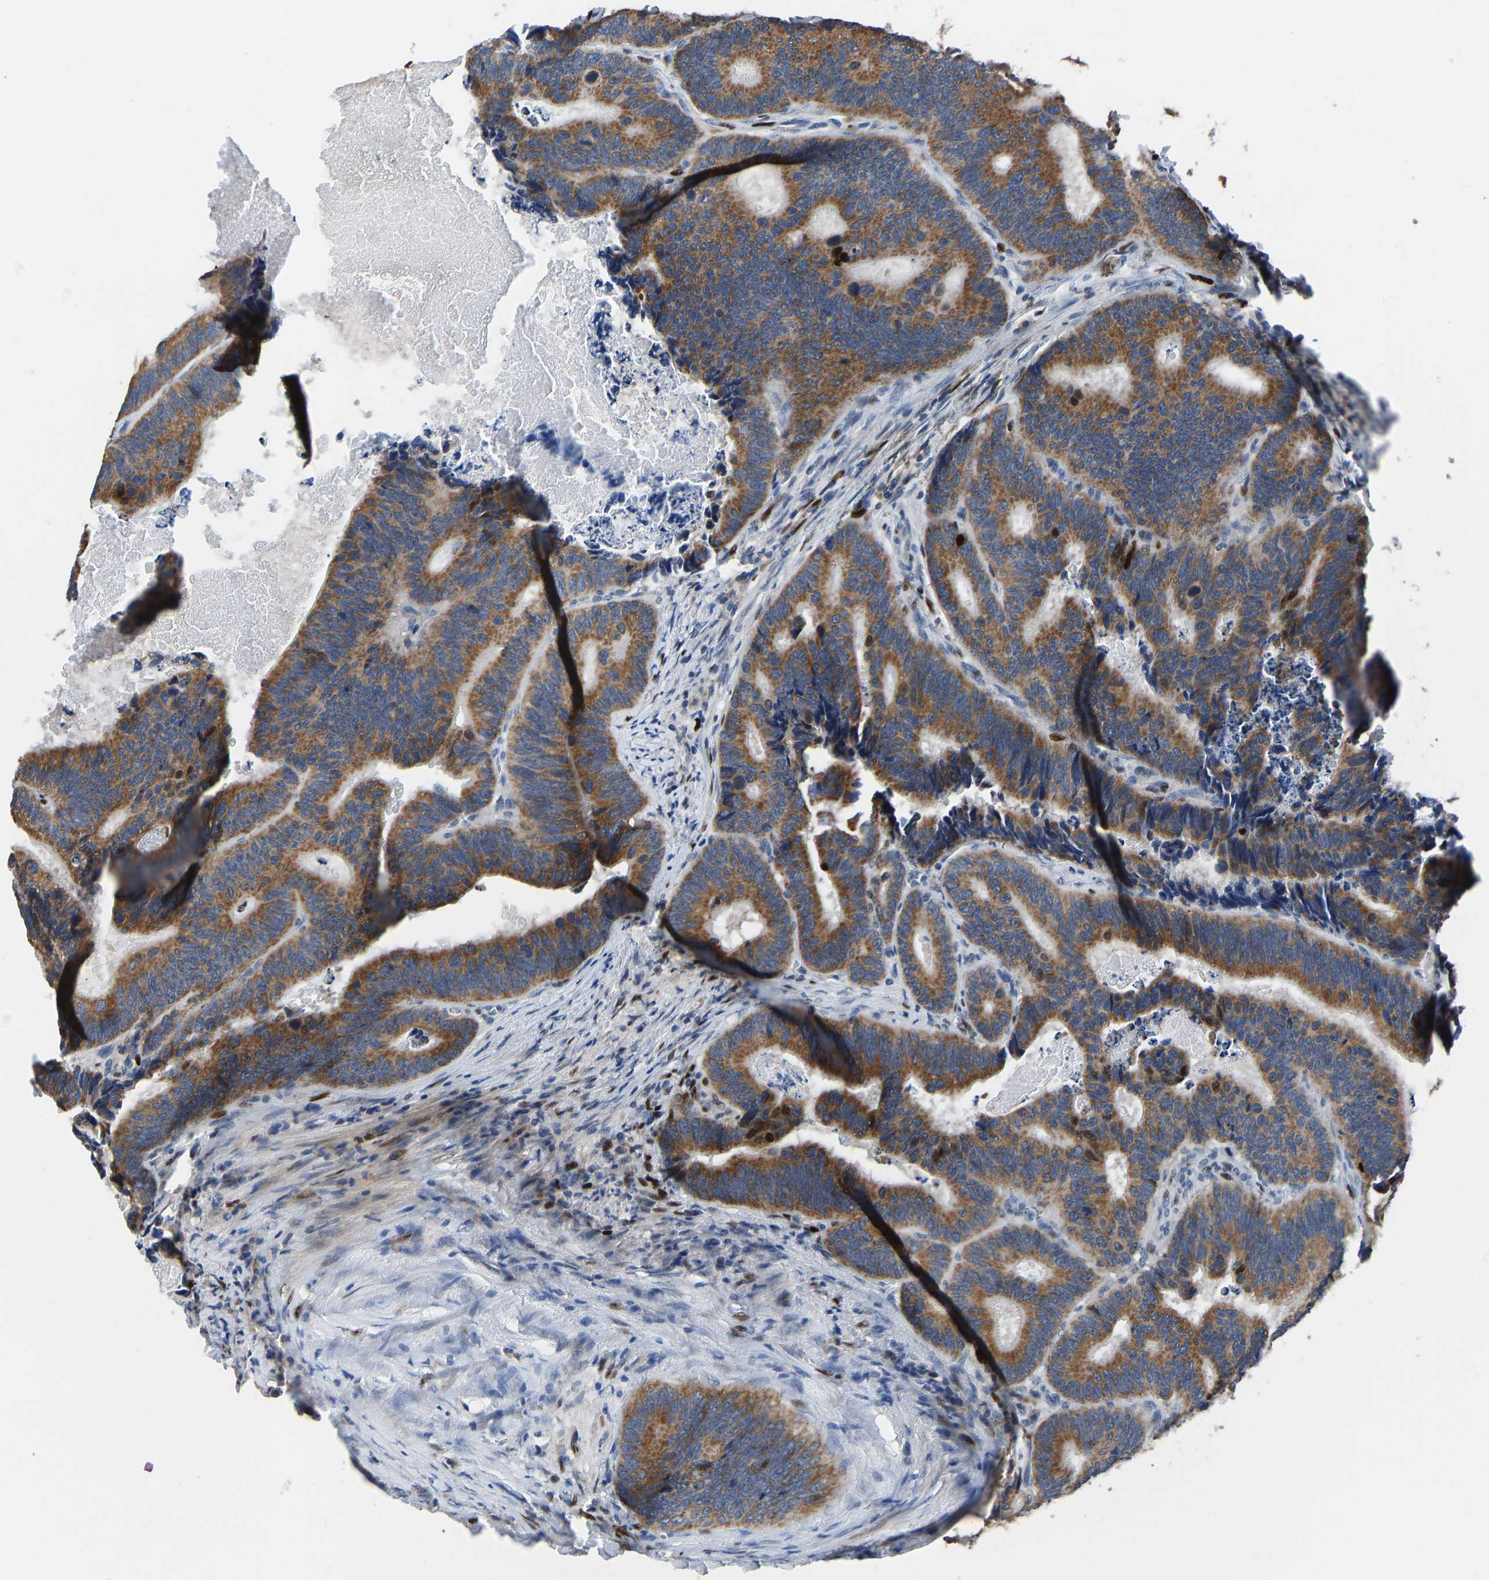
{"staining": {"intensity": "moderate", "quantity": ">75%", "location": "cytoplasmic/membranous"}, "tissue": "colorectal cancer", "cell_type": "Tumor cells", "image_type": "cancer", "snomed": [{"axis": "morphology", "description": "Inflammation, NOS"}, {"axis": "morphology", "description": "Adenocarcinoma, NOS"}, {"axis": "topography", "description": "Colon"}], "caption": "Immunohistochemical staining of human colorectal adenocarcinoma shows medium levels of moderate cytoplasmic/membranous protein expression in about >75% of tumor cells. Ihc stains the protein in brown and the nuclei are stained blue.", "gene": "EGR1", "patient": {"sex": "male", "age": 72}}